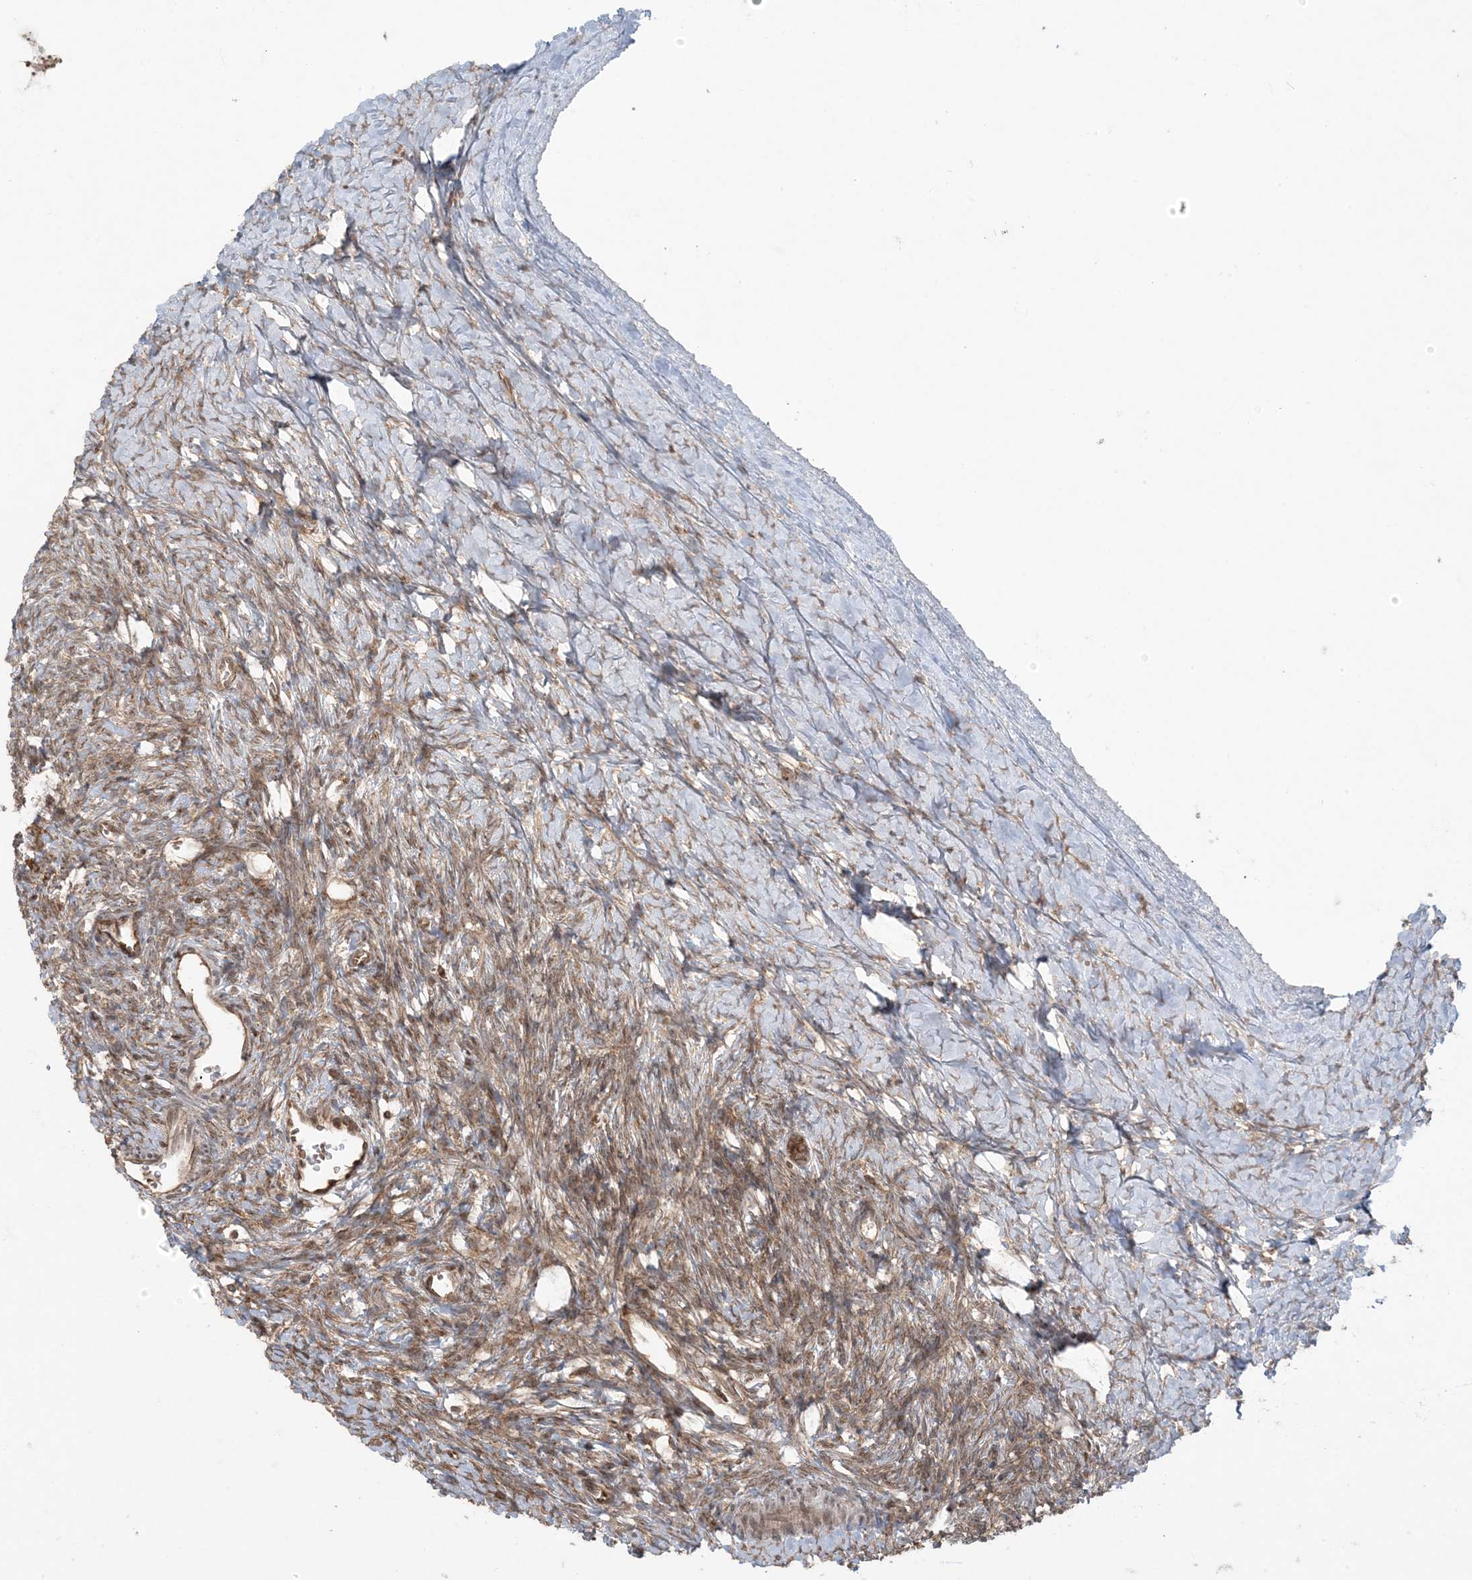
{"staining": {"intensity": "moderate", "quantity": ">75%", "location": "cytoplasmic/membranous"}, "tissue": "ovary", "cell_type": "Ovarian stroma cells", "image_type": "normal", "snomed": [{"axis": "morphology", "description": "Normal tissue, NOS"}, {"axis": "morphology", "description": "Developmental malformation"}, {"axis": "topography", "description": "Ovary"}], "caption": "Immunohistochemistry (IHC) (DAB (3,3'-diaminobenzidine)) staining of normal human ovary displays moderate cytoplasmic/membranous protein expression in about >75% of ovarian stroma cells.", "gene": "DDX19B", "patient": {"sex": "female", "age": 39}}